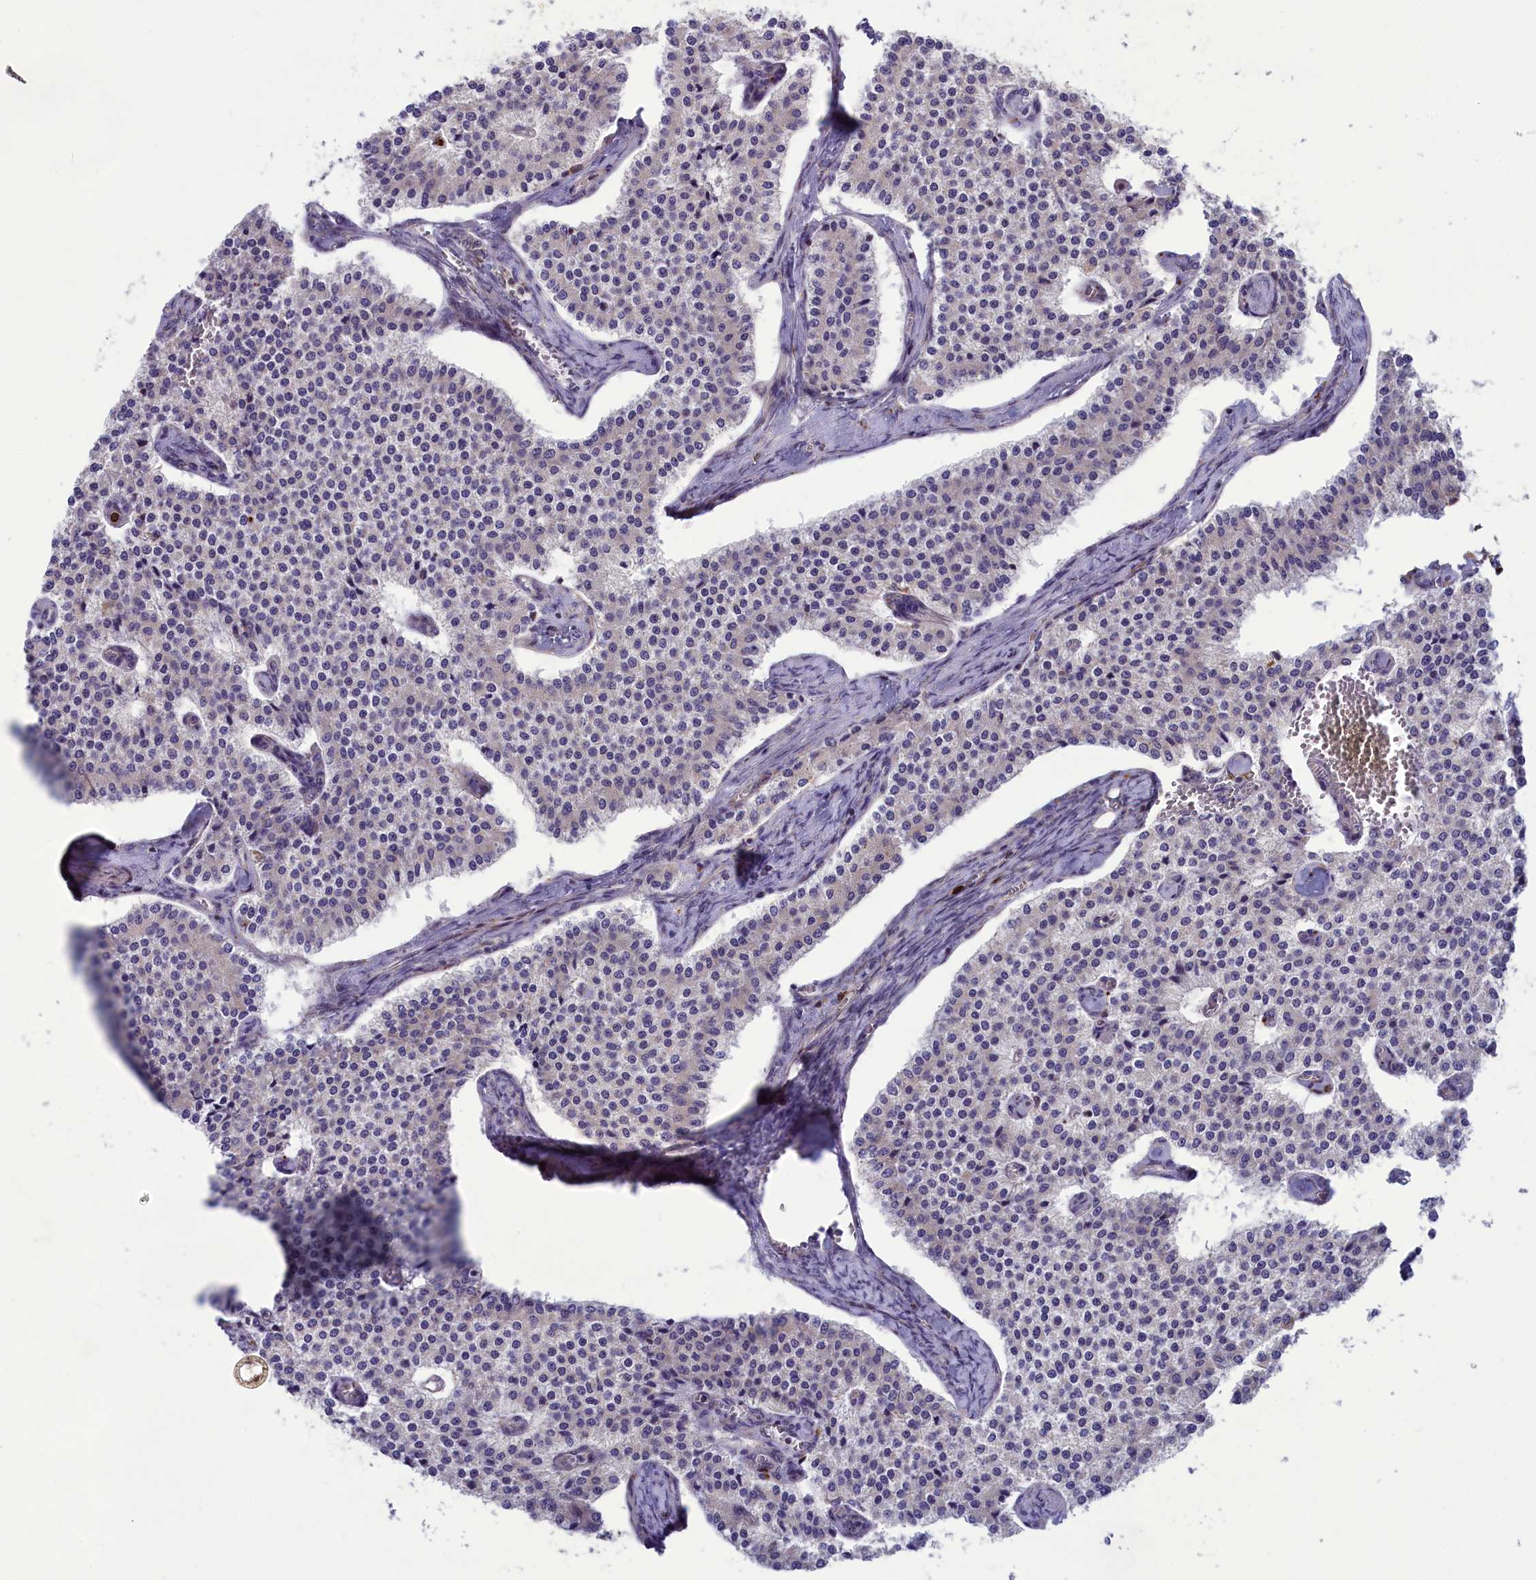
{"staining": {"intensity": "negative", "quantity": "none", "location": "none"}, "tissue": "carcinoid", "cell_type": "Tumor cells", "image_type": "cancer", "snomed": [{"axis": "morphology", "description": "Carcinoid, malignant, NOS"}, {"axis": "topography", "description": "Colon"}], "caption": "Immunohistochemistry (IHC) photomicrograph of carcinoid stained for a protein (brown), which demonstrates no staining in tumor cells. Nuclei are stained in blue.", "gene": "BLTP2", "patient": {"sex": "female", "age": 52}}